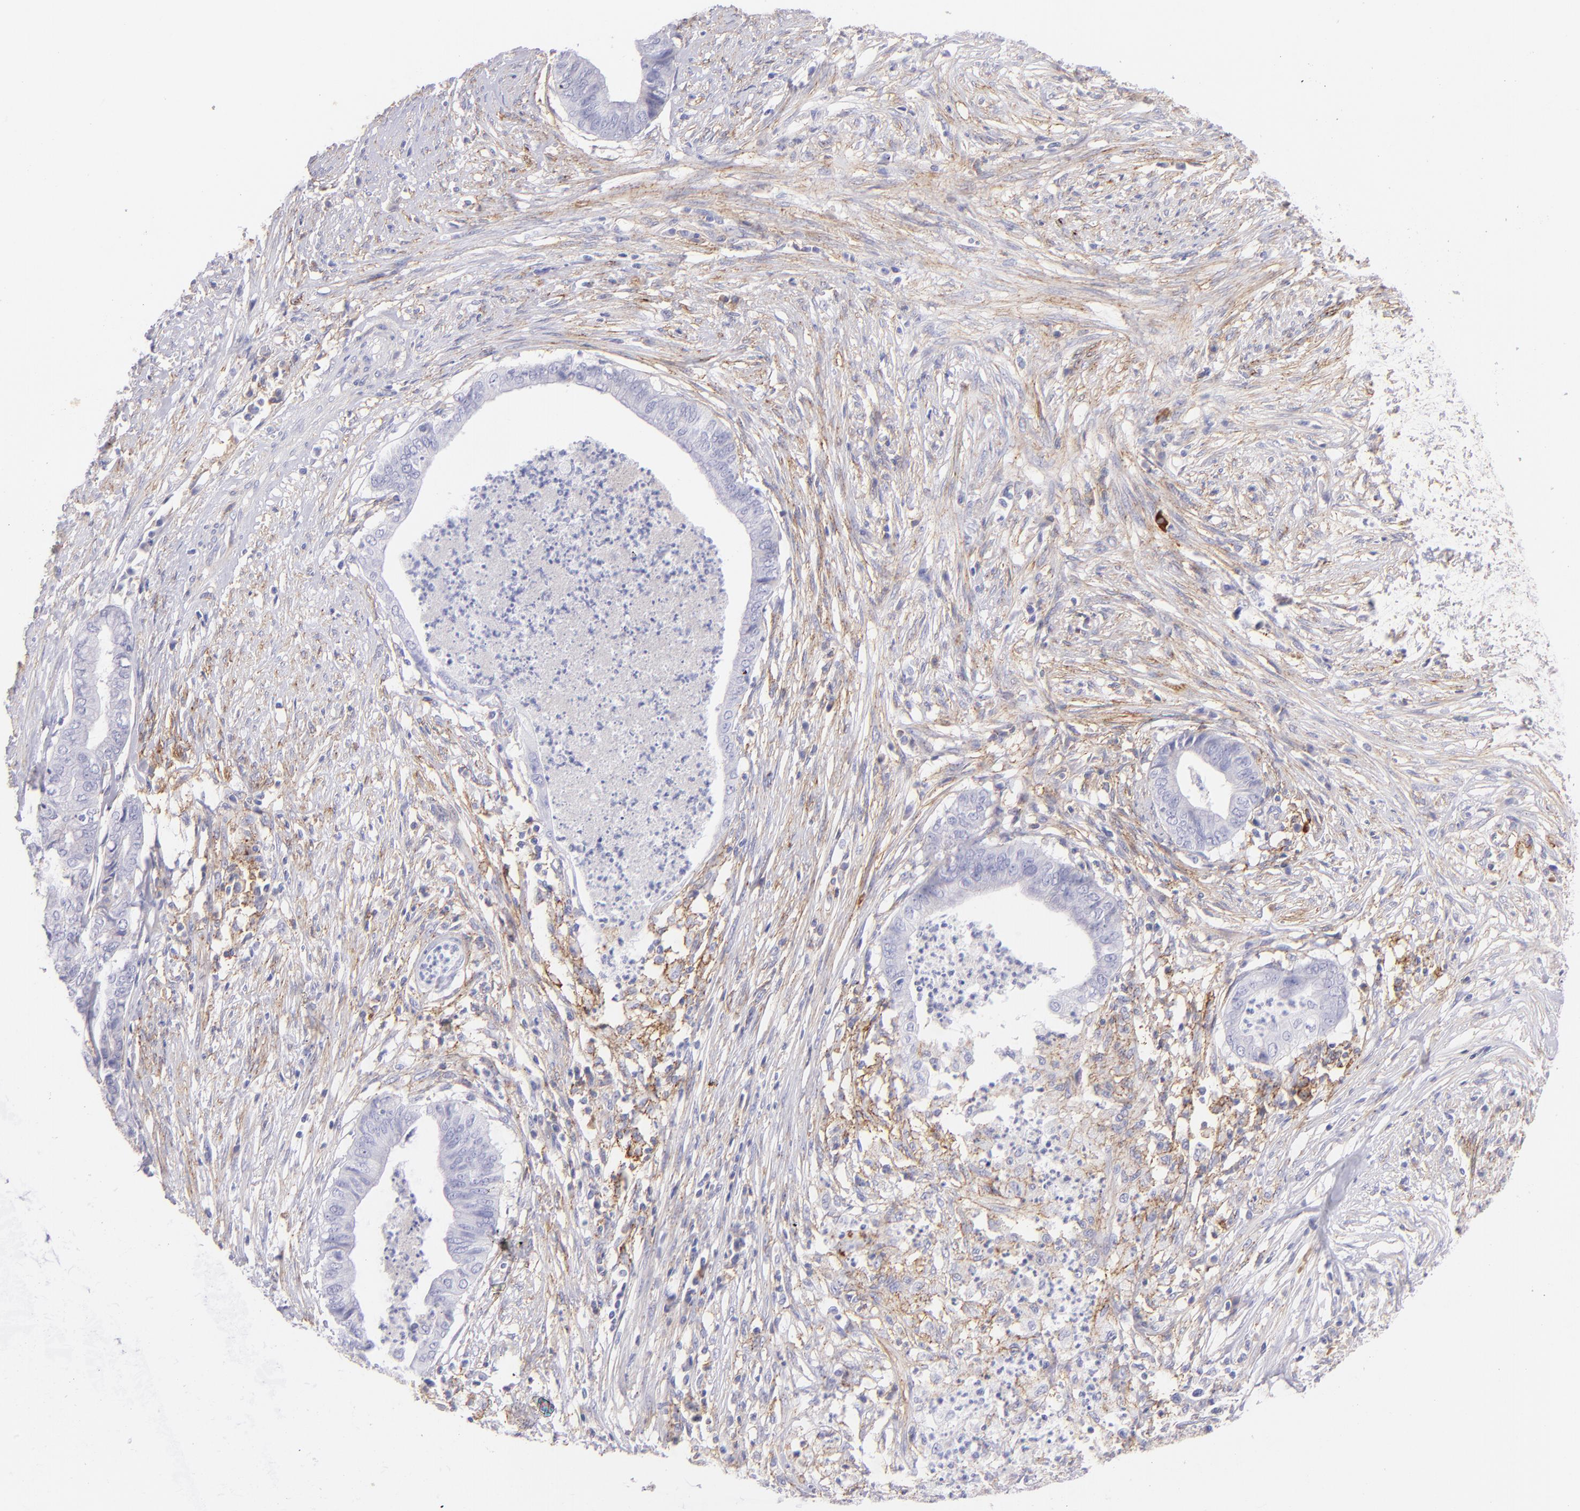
{"staining": {"intensity": "negative", "quantity": "none", "location": "none"}, "tissue": "endometrial cancer", "cell_type": "Tumor cells", "image_type": "cancer", "snomed": [{"axis": "morphology", "description": "Necrosis, NOS"}, {"axis": "morphology", "description": "Adenocarcinoma, NOS"}, {"axis": "topography", "description": "Endometrium"}], "caption": "Human endometrial adenocarcinoma stained for a protein using IHC shows no staining in tumor cells.", "gene": "CD81", "patient": {"sex": "female", "age": 79}}